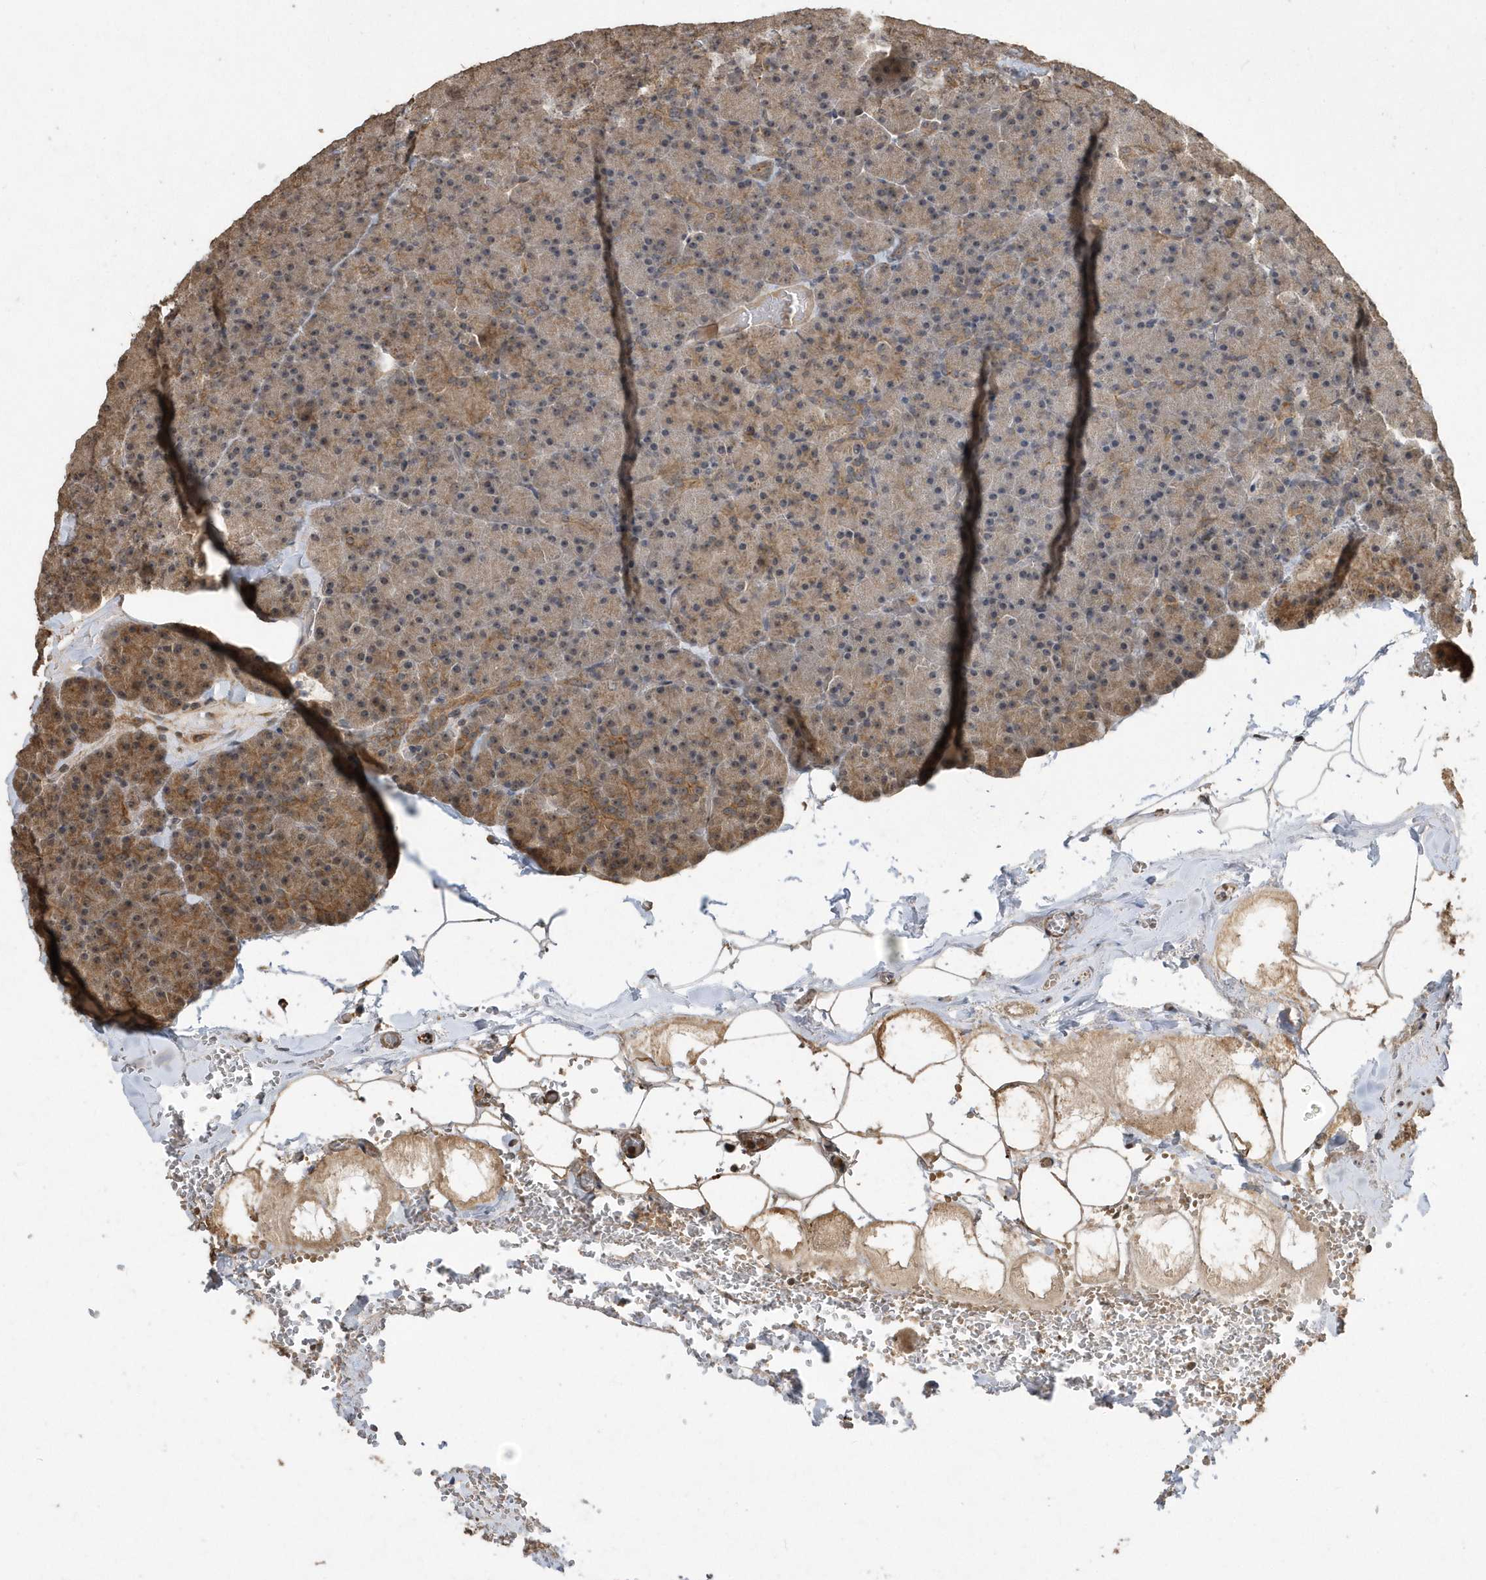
{"staining": {"intensity": "moderate", "quantity": ">75%", "location": "cytoplasmic/membranous,nuclear"}, "tissue": "pancreas", "cell_type": "Exocrine glandular cells", "image_type": "normal", "snomed": [{"axis": "morphology", "description": "Normal tissue, NOS"}, {"axis": "morphology", "description": "Carcinoid, malignant, NOS"}, {"axis": "topography", "description": "Pancreas"}], "caption": "A brown stain highlights moderate cytoplasmic/membranous,nuclear staining of a protein in exocrine glandular cells of normal pancreas.", "gene": "WASHC5", "patient": {"sex": "female", "age": 35}}